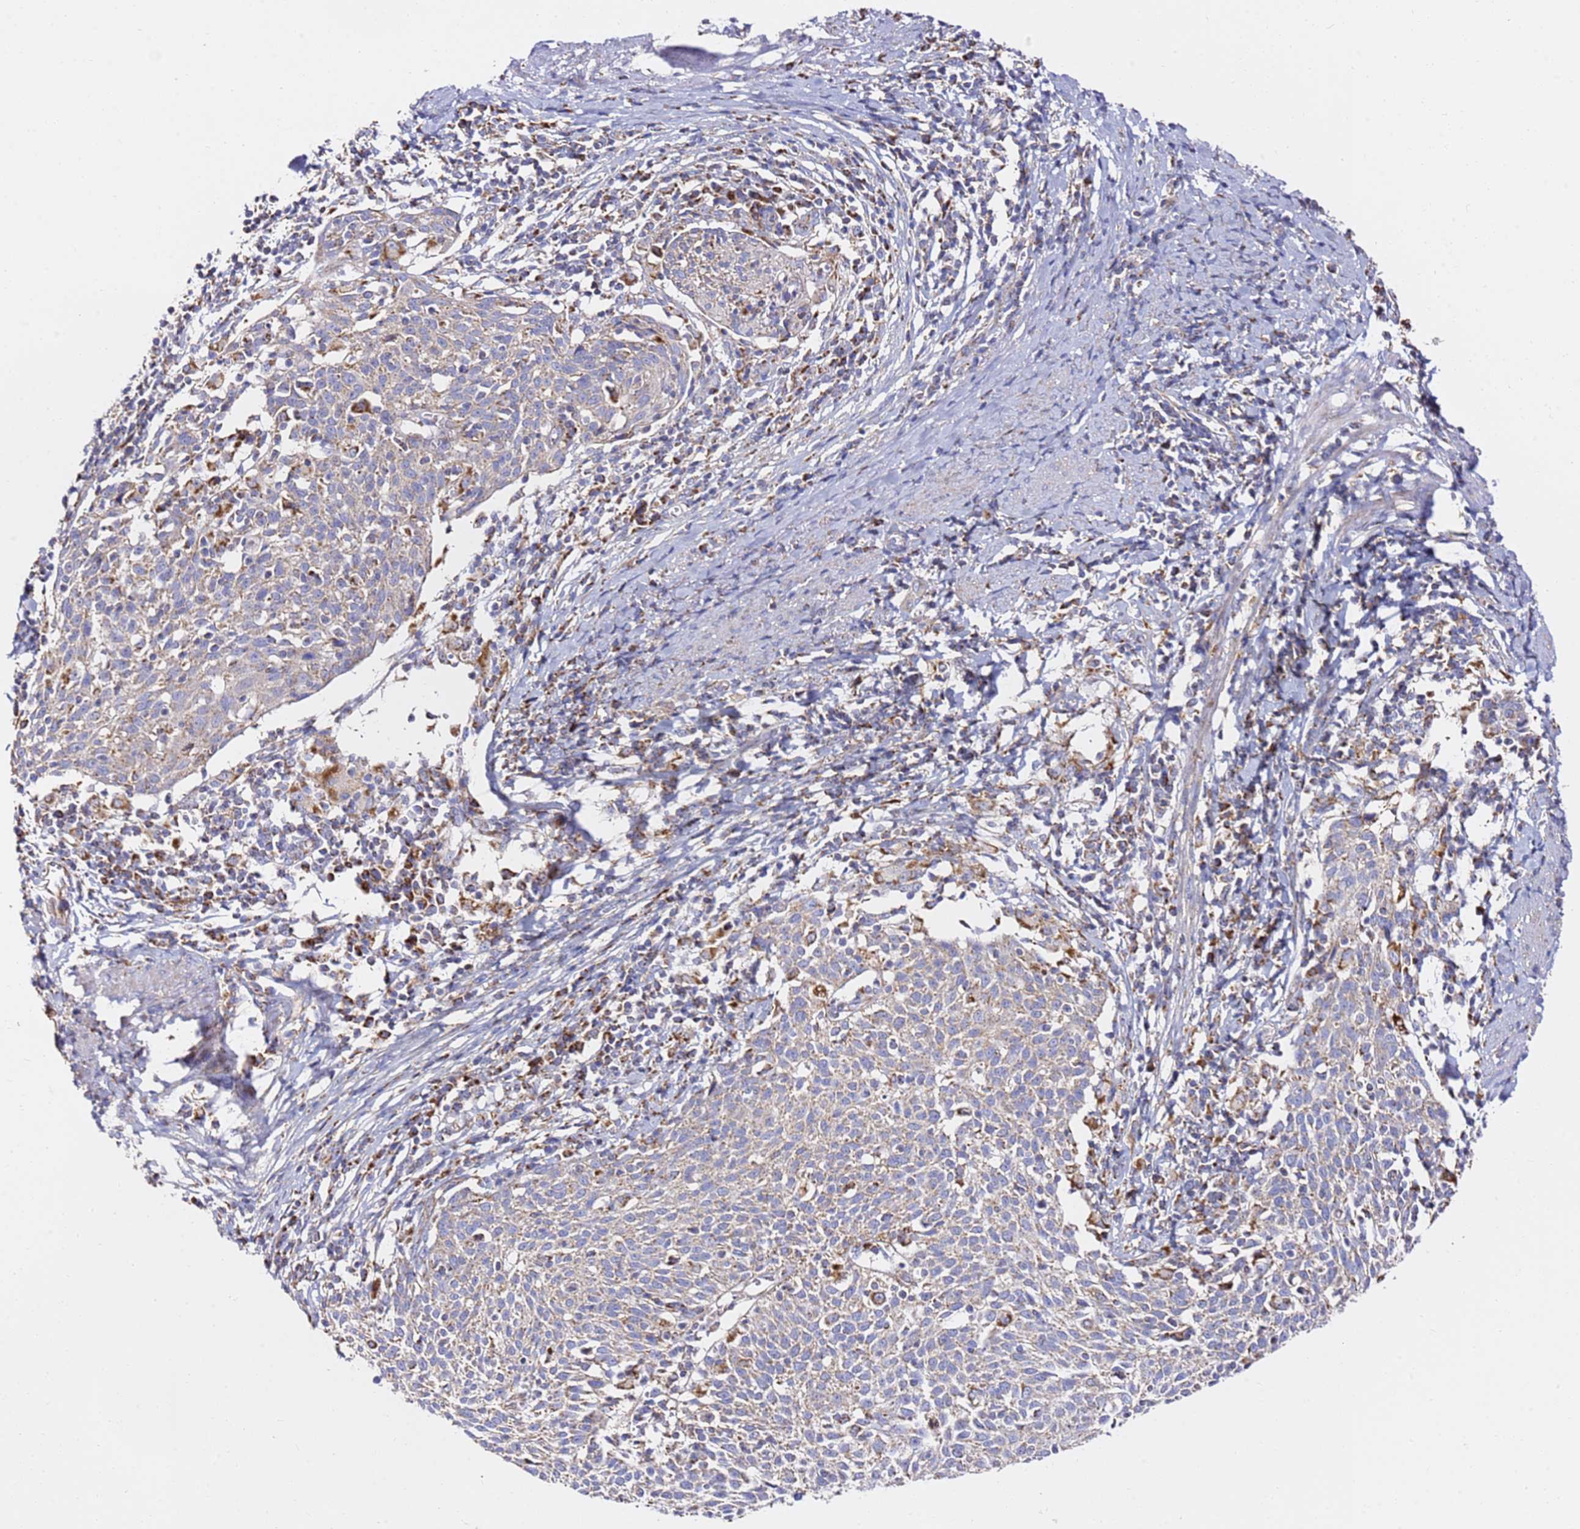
{"staining": {"intensity": "weak", "quantity": "<25%", "location": "cytoplasmic/membranous"}, "tissue": "cervical cancer", "cell_type": "Tumor cells", "image_type": "cancer", "snomed": [{"axis": "morphology", "description": "Squamous cell carcinoma, NOS"}, {"axis": "topography", "description": "Cervix"}], "caption": "Image shows no significant protein expression in tumor cells of cervical cancer.", "gene": "NDUFA3", "patient": {"sex": "female", "age": 52}}